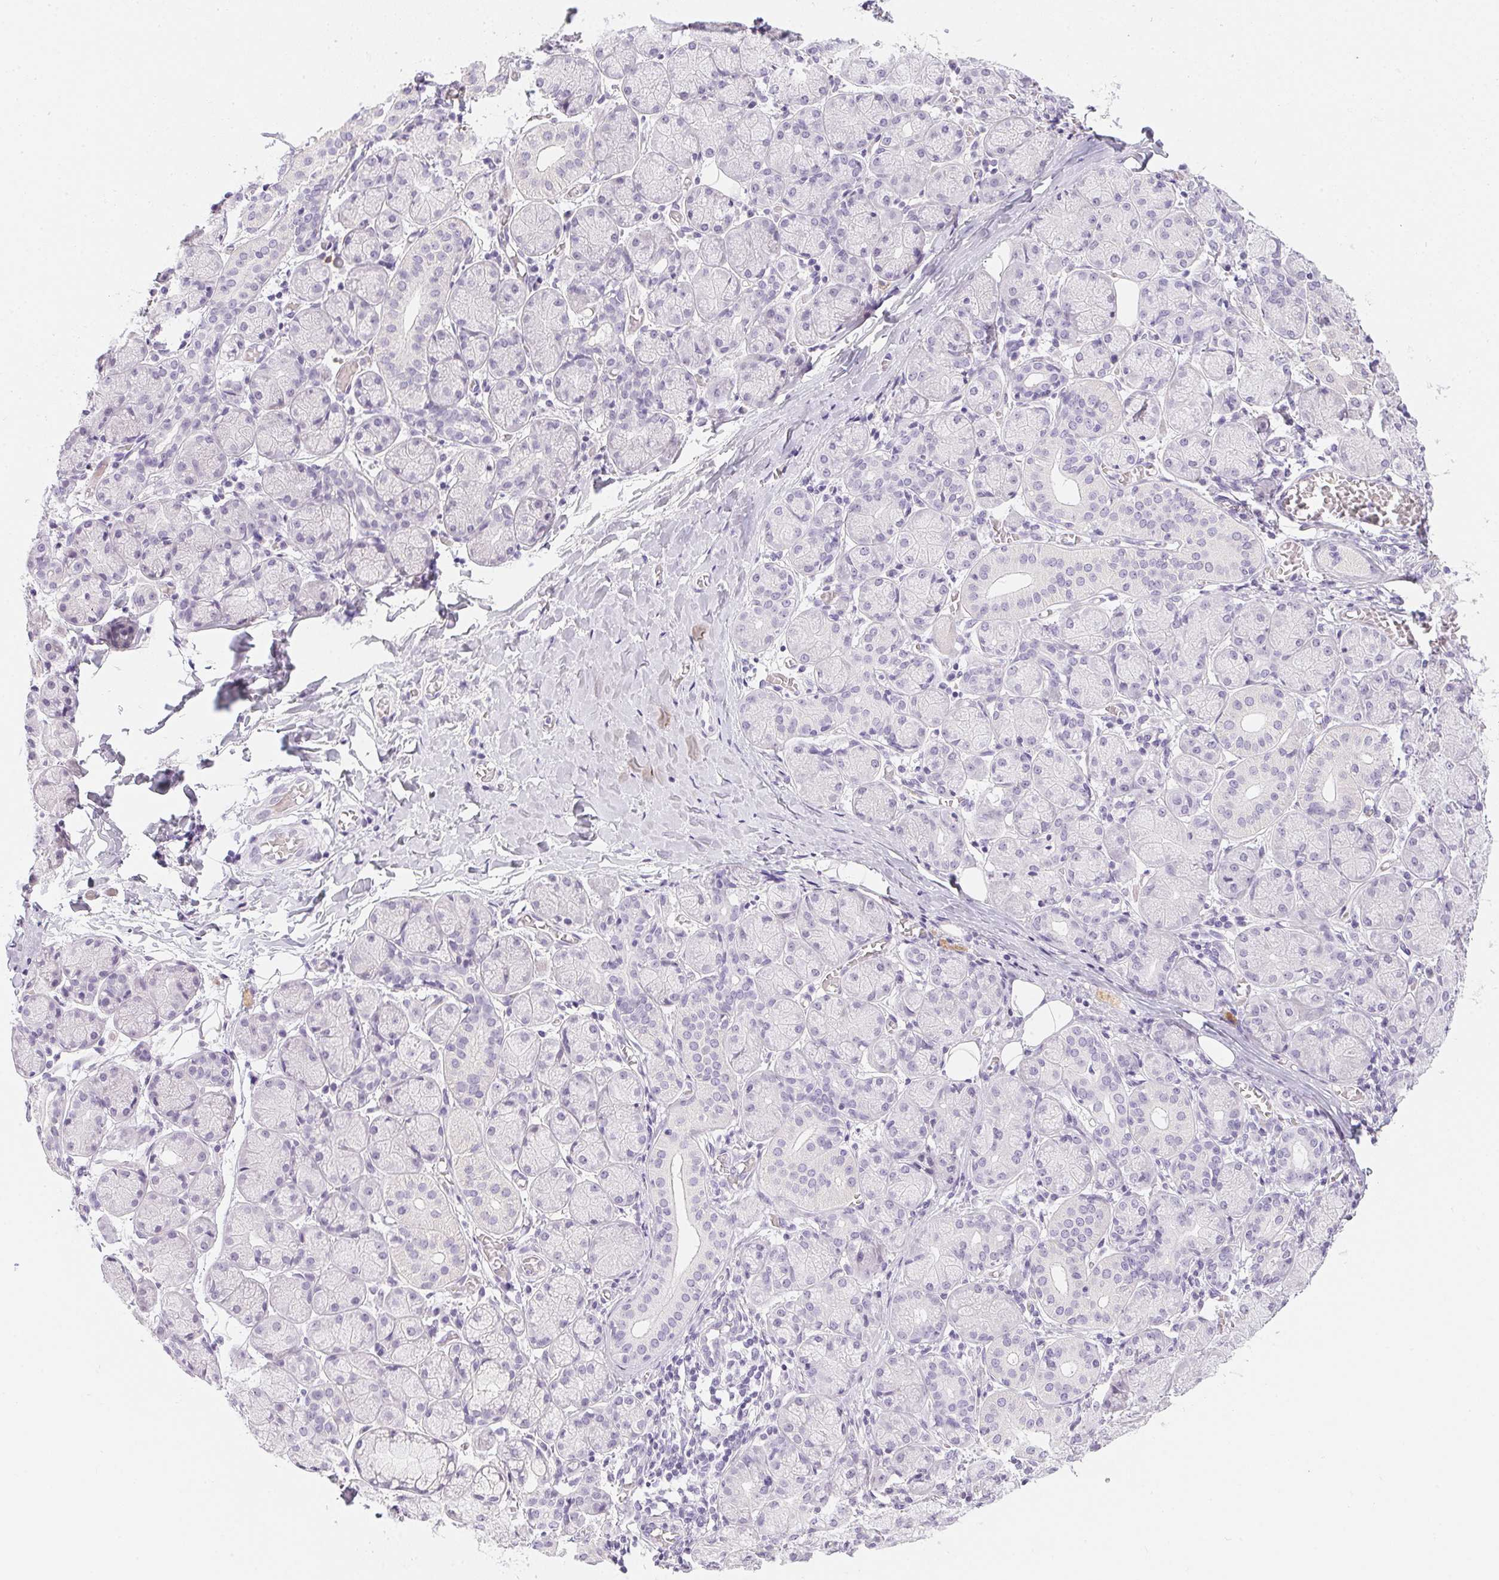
{"staining": {"intensity": "negative", "quantity": "none", "location": "none"}, "tissue": "salivary gland", "cell_type": "Glandular cells", "image_type": "normal", "snomed": [{"axis": "morphology", "description": "Normal tissue, NOS"}, {"axis": "topography", "description": "Salivary gland"}, {"axis": "topography", "description": "Peripheral nerve tissue"}], "caption": "Glandular cells are negative for protein expression in unremarkable human salivary gland.", "gene": "PPY", "patient": {"sex": "female", "age": 24}}